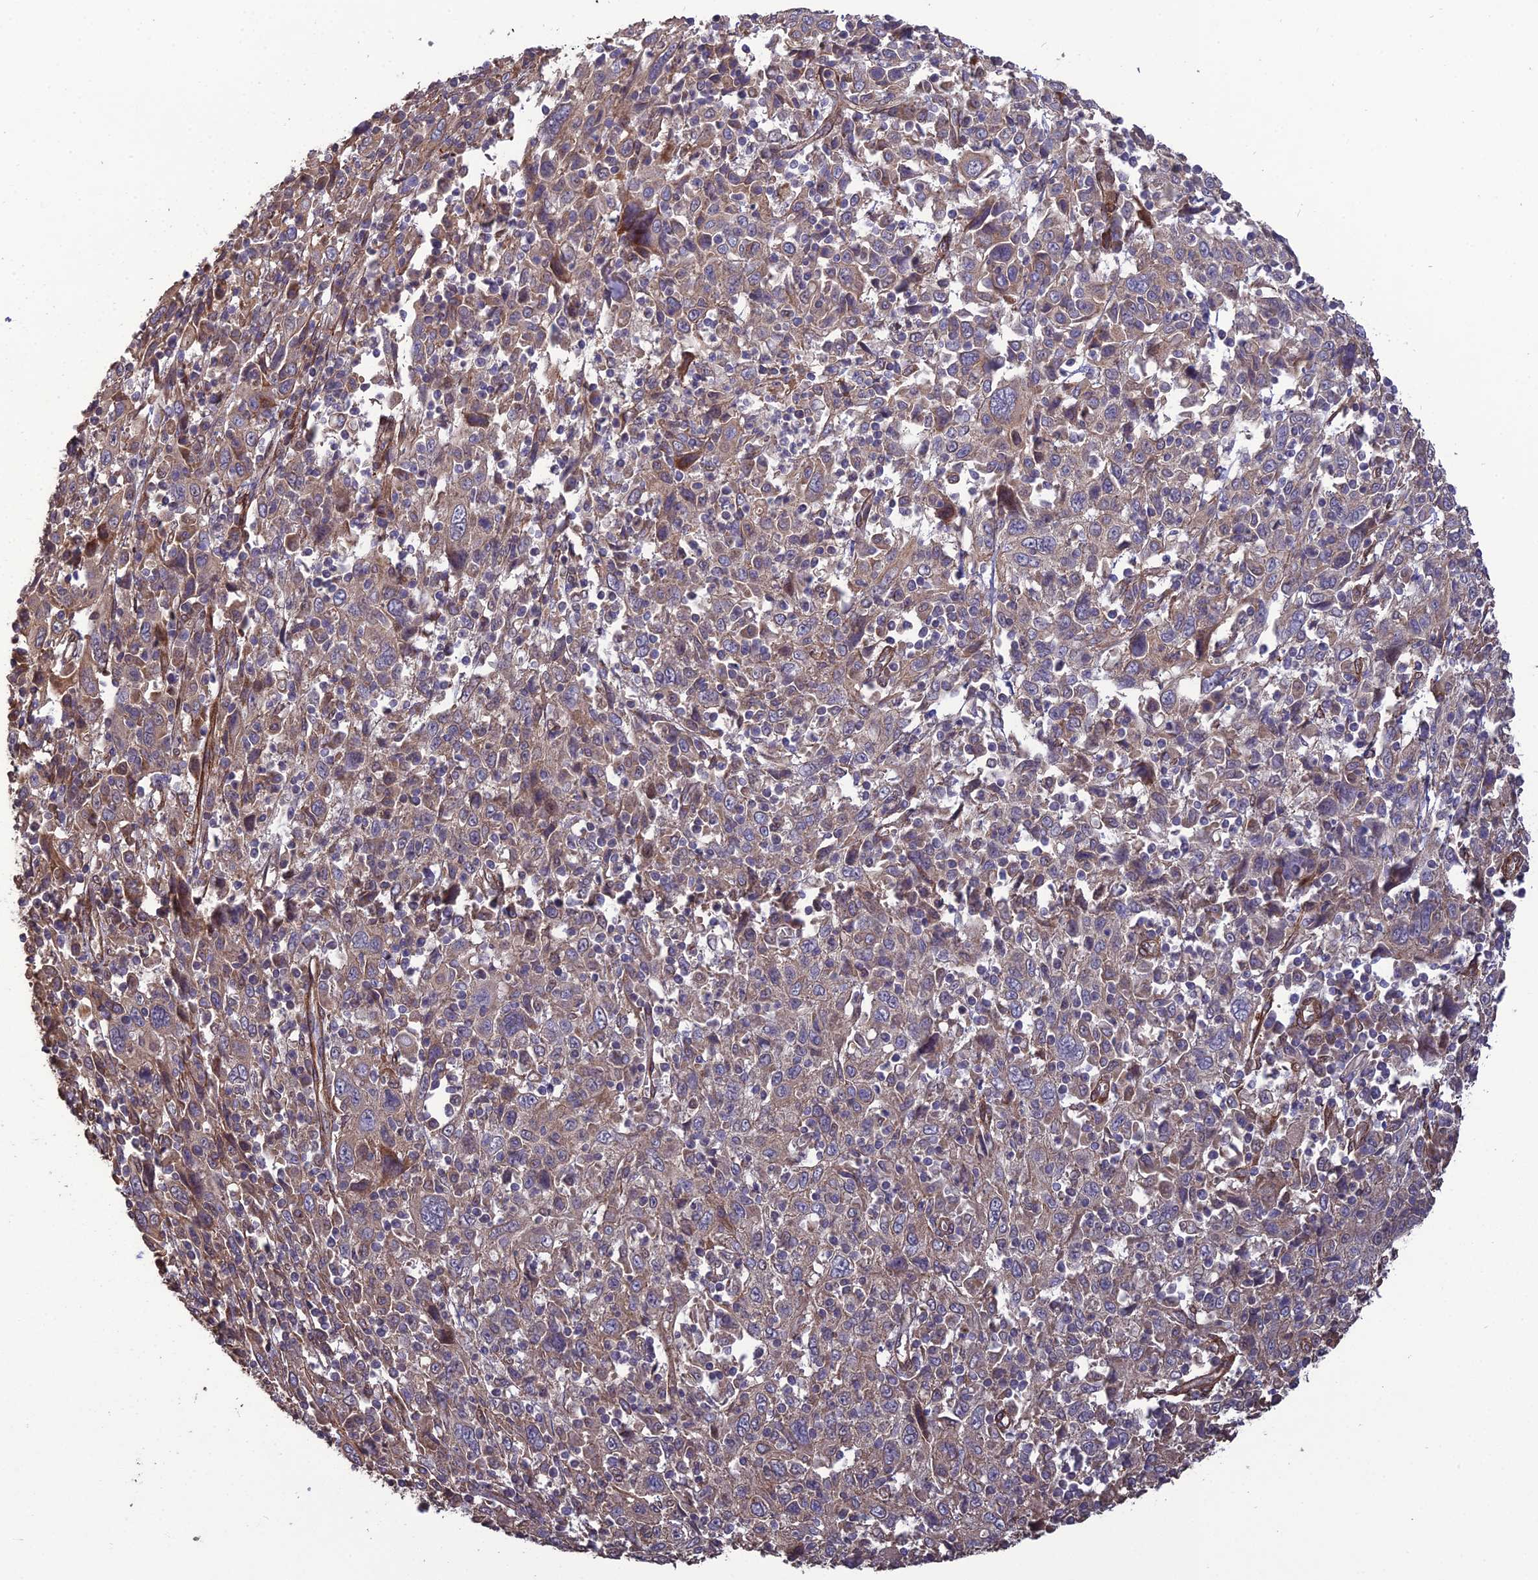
{"staining": {"intensity": "weak", "quantity": ">75%", "location": "cytoplasmic/membranous"}, "tissue": "cervical cancer", "cell_type": "Tumor cells", "image_type": "cancer", "snomed": [{"axis": "morphology", "description": "Squamous cell carcinoma, NOS"}, {"axis": "topography", "description": "Cervix"}], "caption": "Brown immunohistochemical staining in cervical cancer displays weak cytoplasmic/membranous expression in about >75% of tumor cells.", "gene": "ATP6V0A2", "patient": {"sex": "female", "age": 46}}